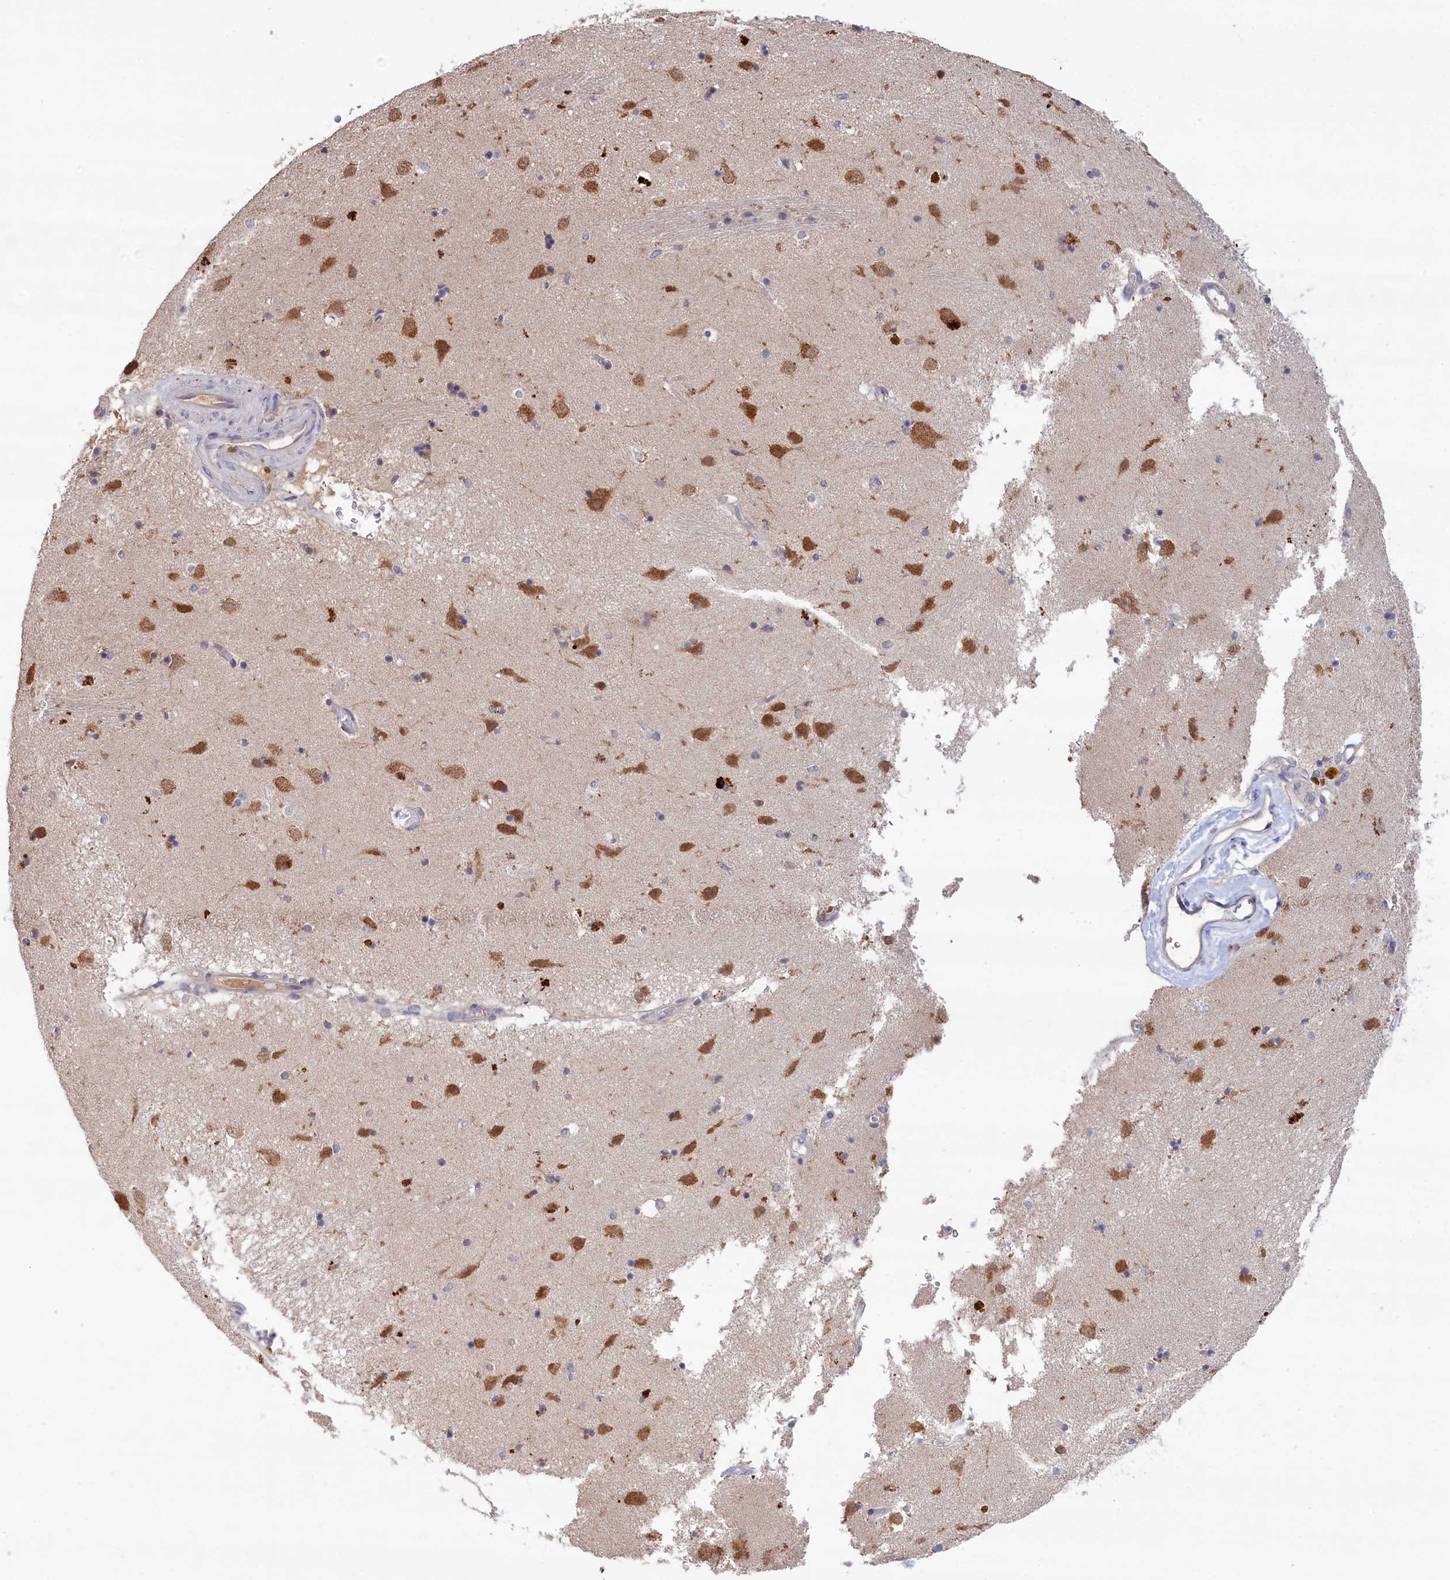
{"staining": {"intensity": "negative", "quantity": "none", "location": "none"}, "tissue": "caudate", "cell_type": "Glial cells", "image_type": "normal", "snomed": [{"axis": "morphology", "description": "Normal tissue, NOS"}, {"axis": "topography", "description": "Lateral ventricle wall"}], "caption": "Glial cells are negative for brown protein staining in benign caudate.", "gene": "CELF5", "patient": {"sex": "male", "age": 70}}